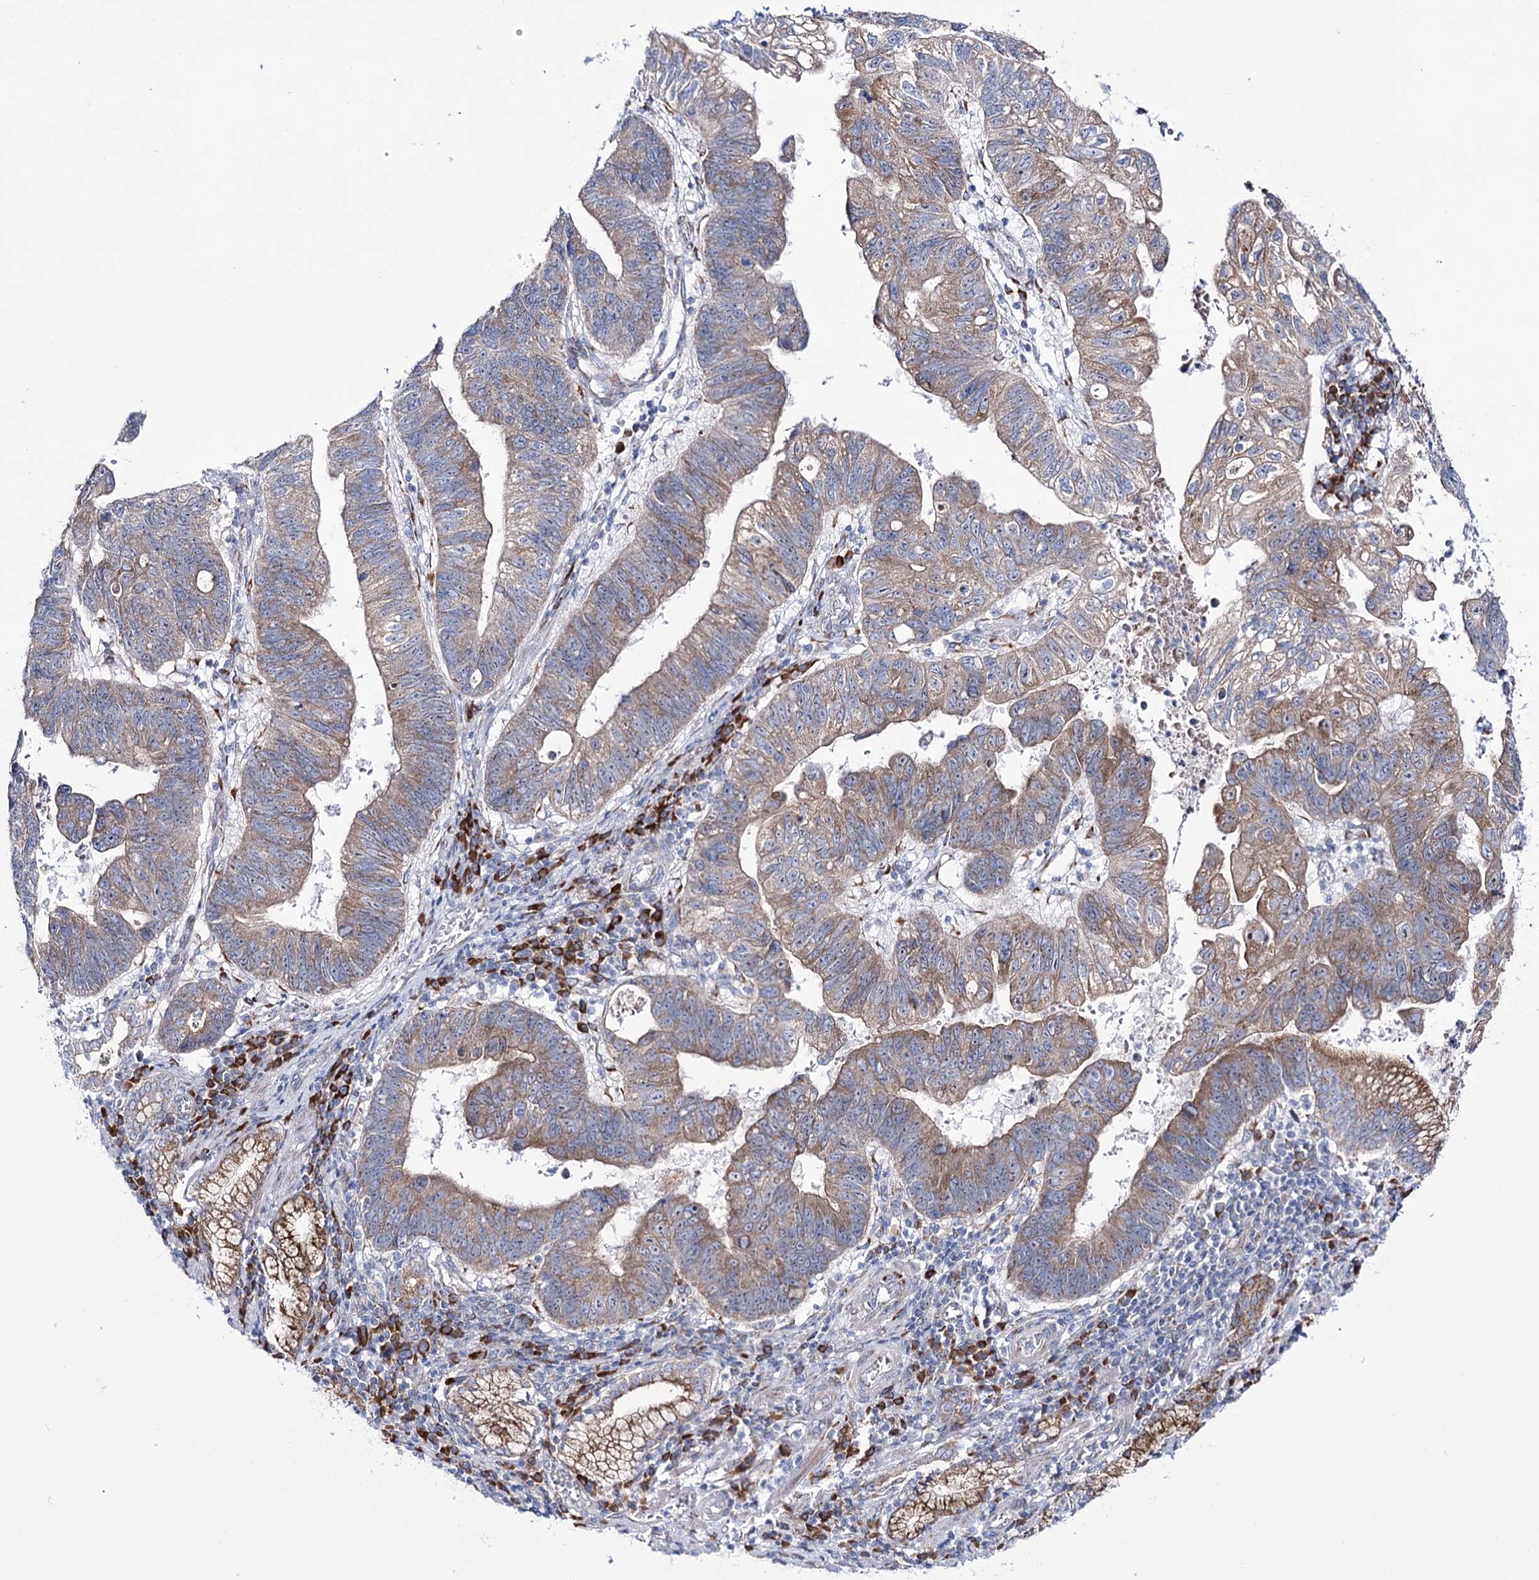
{"staining": {"intensity": "moderate", "quantity": "<25%", "location": "cytoplasmic/membranous"}, "tissue": "stomach cancer", "cell_type": "Tumor cells", "image_type": "cancer", "snomed": [{"axis": "morphology", "description": "Adenocarcinoma, NOS"}, {"axis": "topography", "description": "Stomach"}], "caption": "This photomicrograph displays IHC staining of human stomach cancer, with low moderate cytoplasmic/membranous staining in about <25% of tumor cells.", "gene": "METTL5", "patient": {"sex": "male", "age": 59}}